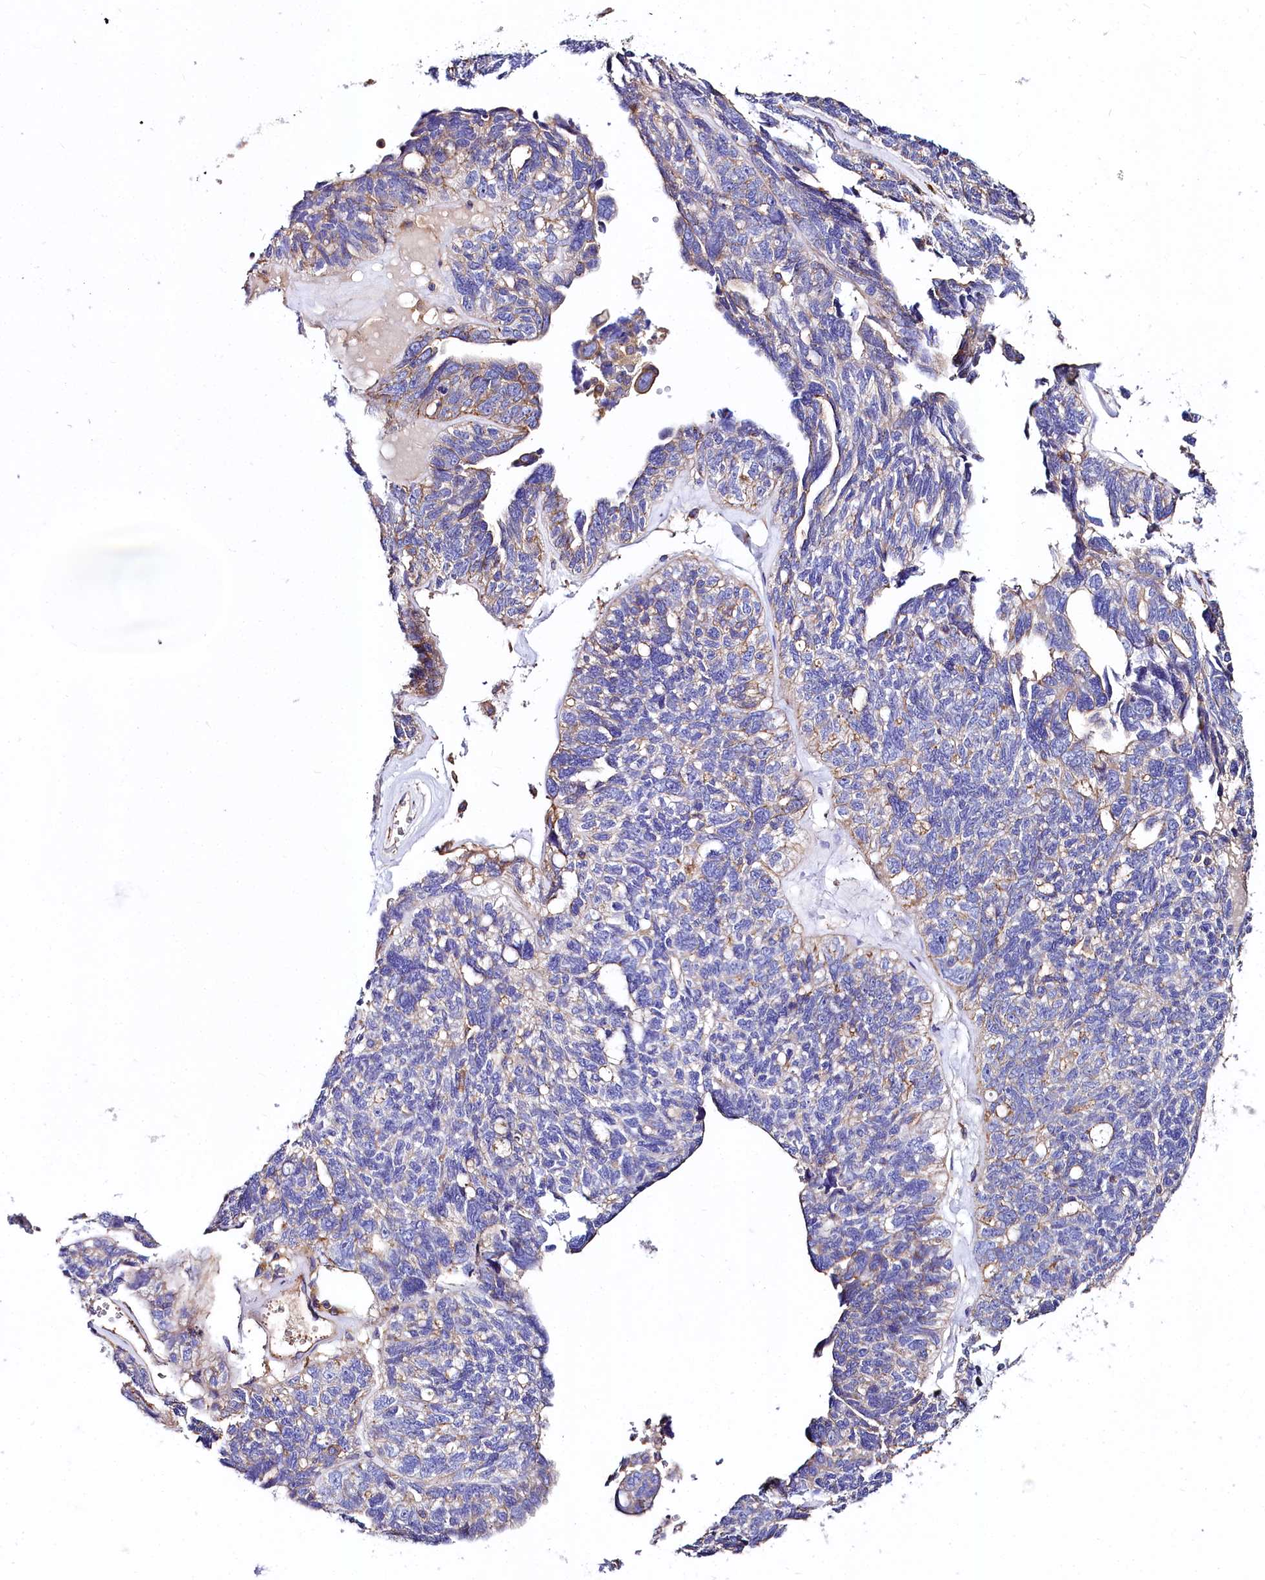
{"staining": {"intensity": "weak", "quantity": "25%-75%", "location": "cytoplasmic/membranous"}, "tissue": "ovarian cancer", "cell_type": "Tumor cells", "image_type": "cancer", "snomed": [{"axis": "morphology", "description": "Cystadenocarcinoma, serous, NOS"}, {"axis": "topography", "description": "Ovary"}], "caption": "Weak cytoplasmic/membranous staining is seen in about 25%-75% of tumor cells in ovarian cancer (serous cystadenocarcinoma).", "gene": "FCHSD2", "patient": {"sex": "female", "age": 79}}